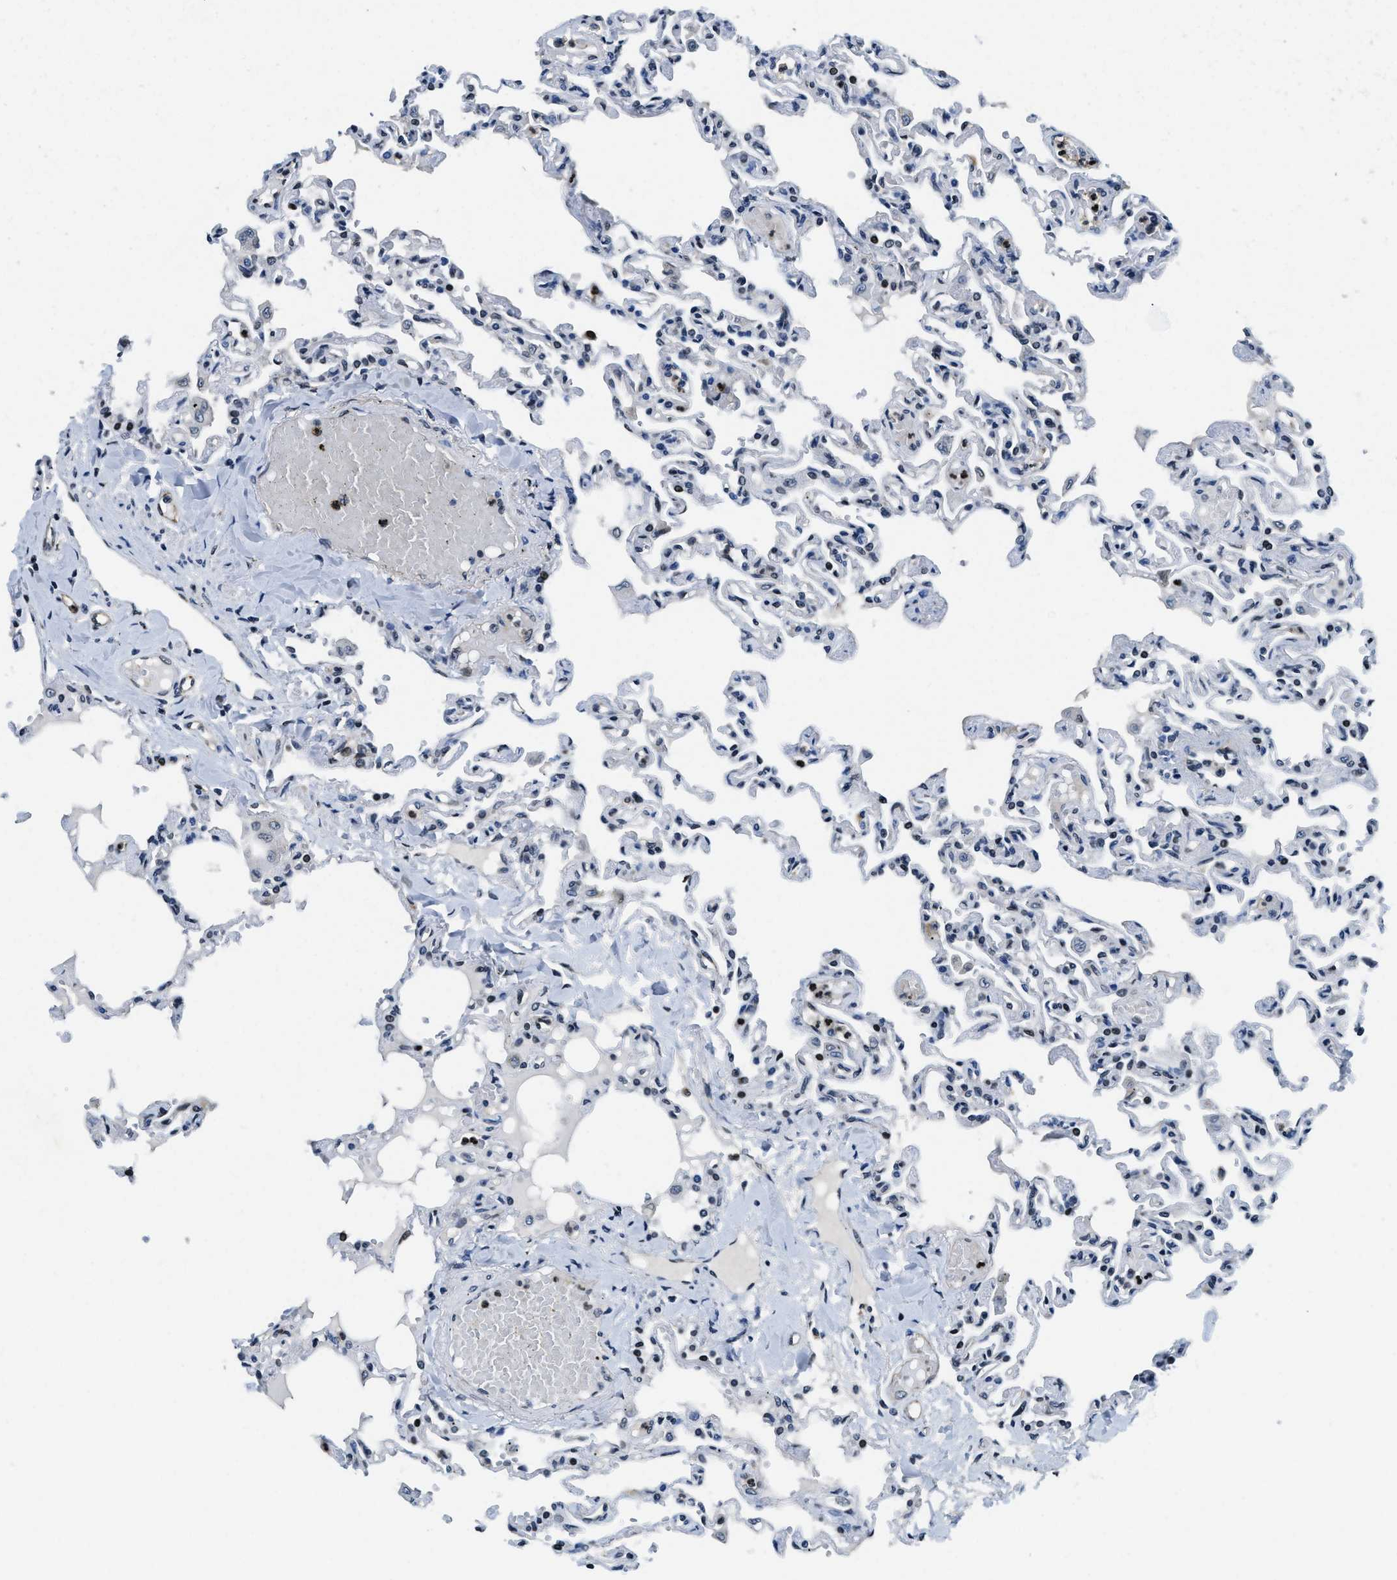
{"staining": {"intensity": "moderate", "quantity": "25%-75%", "location": "nuclear"}, "tissue": "lung", "cell_type": "Alveolar cells", "image_type": "normal", "snomed": [{"axis": "morphology", "description": "Normal tissue, NOS"}, {"axis": "topography", "description": "Lung"}], "caption": "This photomicrograph exhibits IHC staining of benign human lung, with medium moderate nuclear staining in about 25%-75% of alveolar cells.", "gene": "ZC3HC1", "patient": {"sex": "male", "age": 21}}